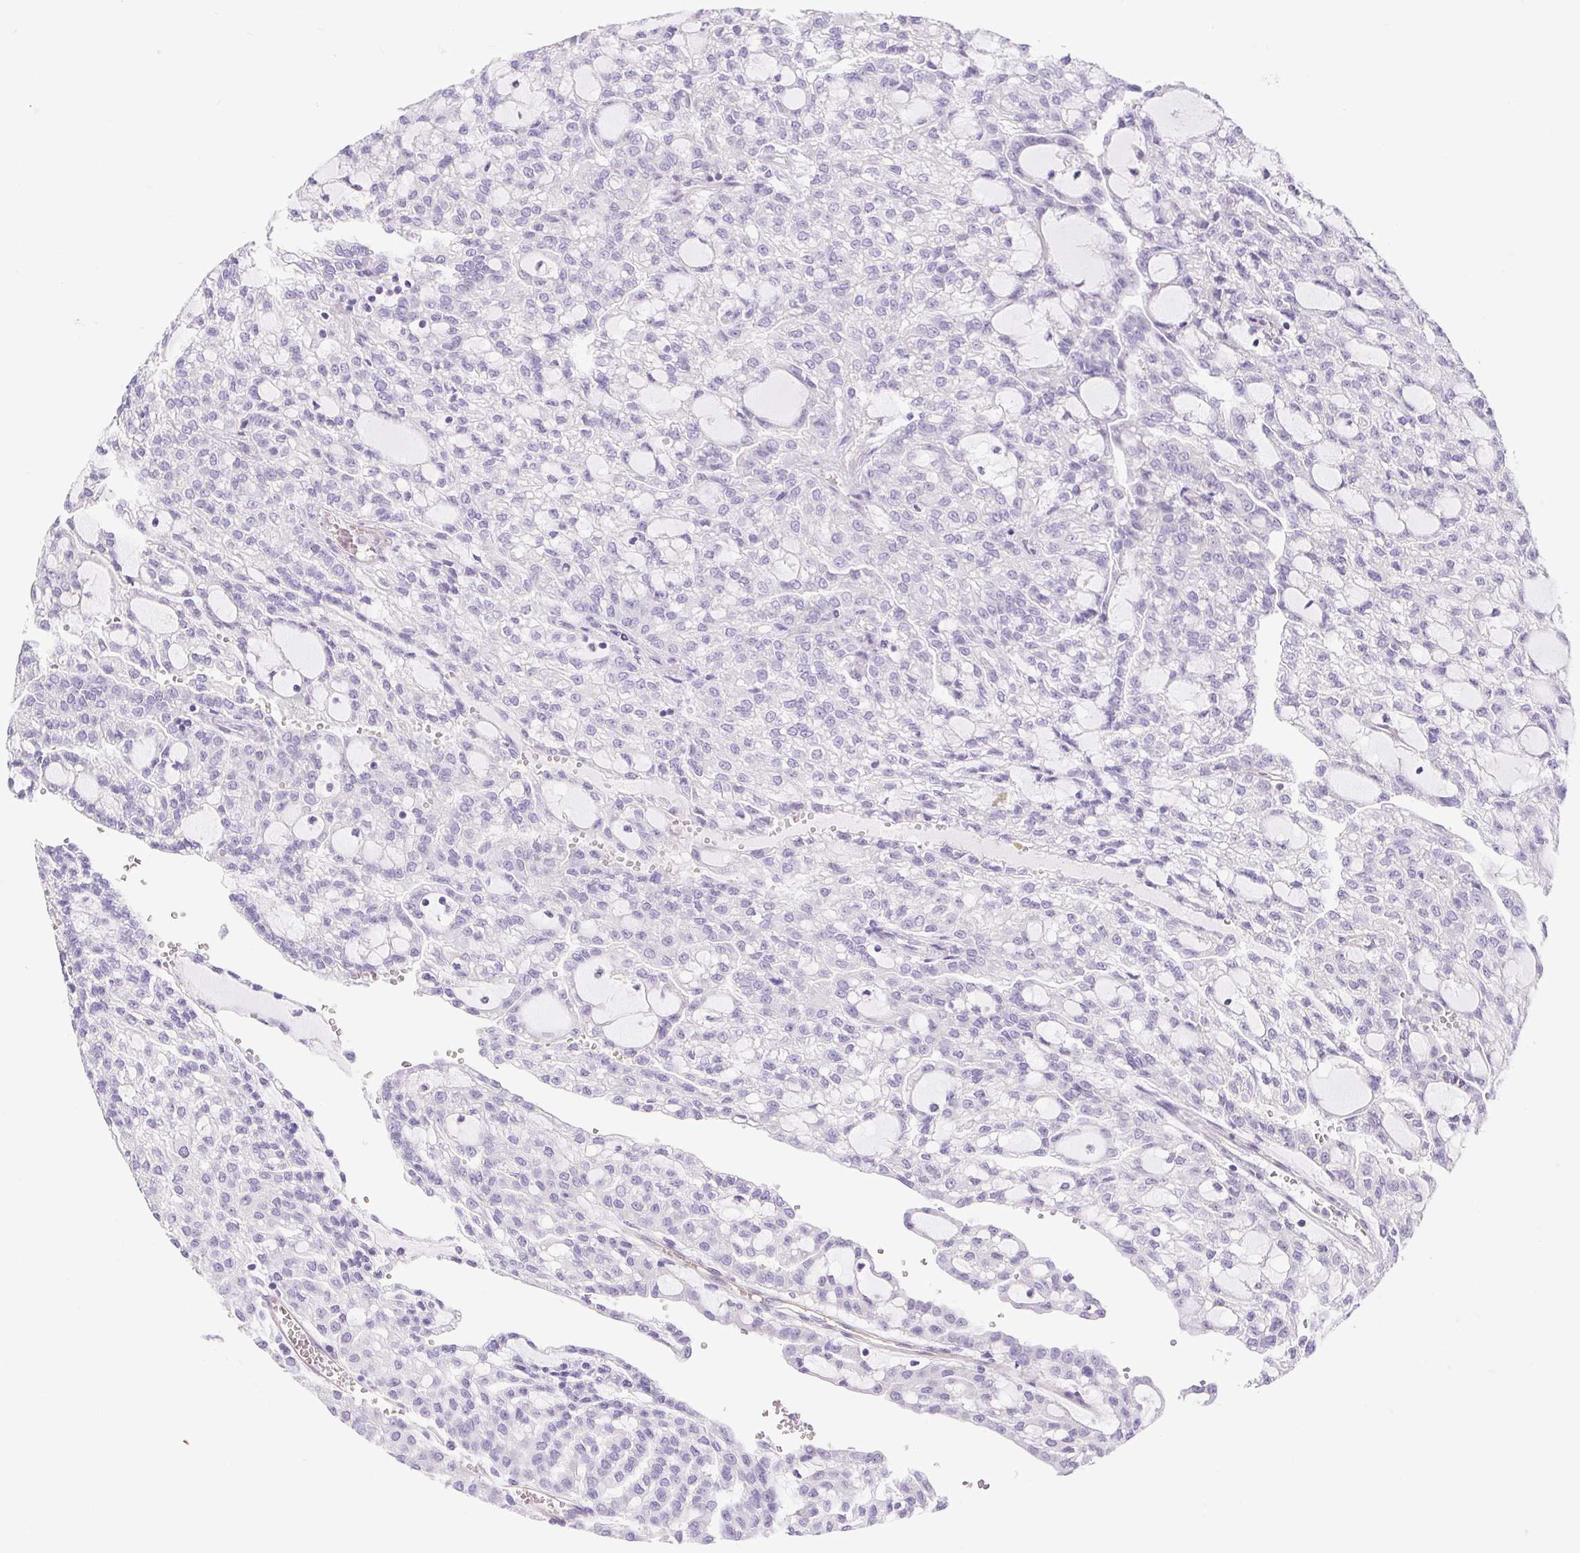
{"staining": {"intensity": "negative", "quantity": "none", "location": "none"}, "tissue": "renal cancer", "cell_type": "Tumor cells", "image_type": "cancer", "snomed": [{"axis": "morphology", "description": "Adenocarcinoma, NOS"}, {"axis": "topography", "description": "Kidney"}], "caption": "Micrograph shows no significant protein positivity in tumor cells of renal cancer (adenocarcinoma).", "gene": "BCAS1", "patient": {"sex": "male", "age": 63}}